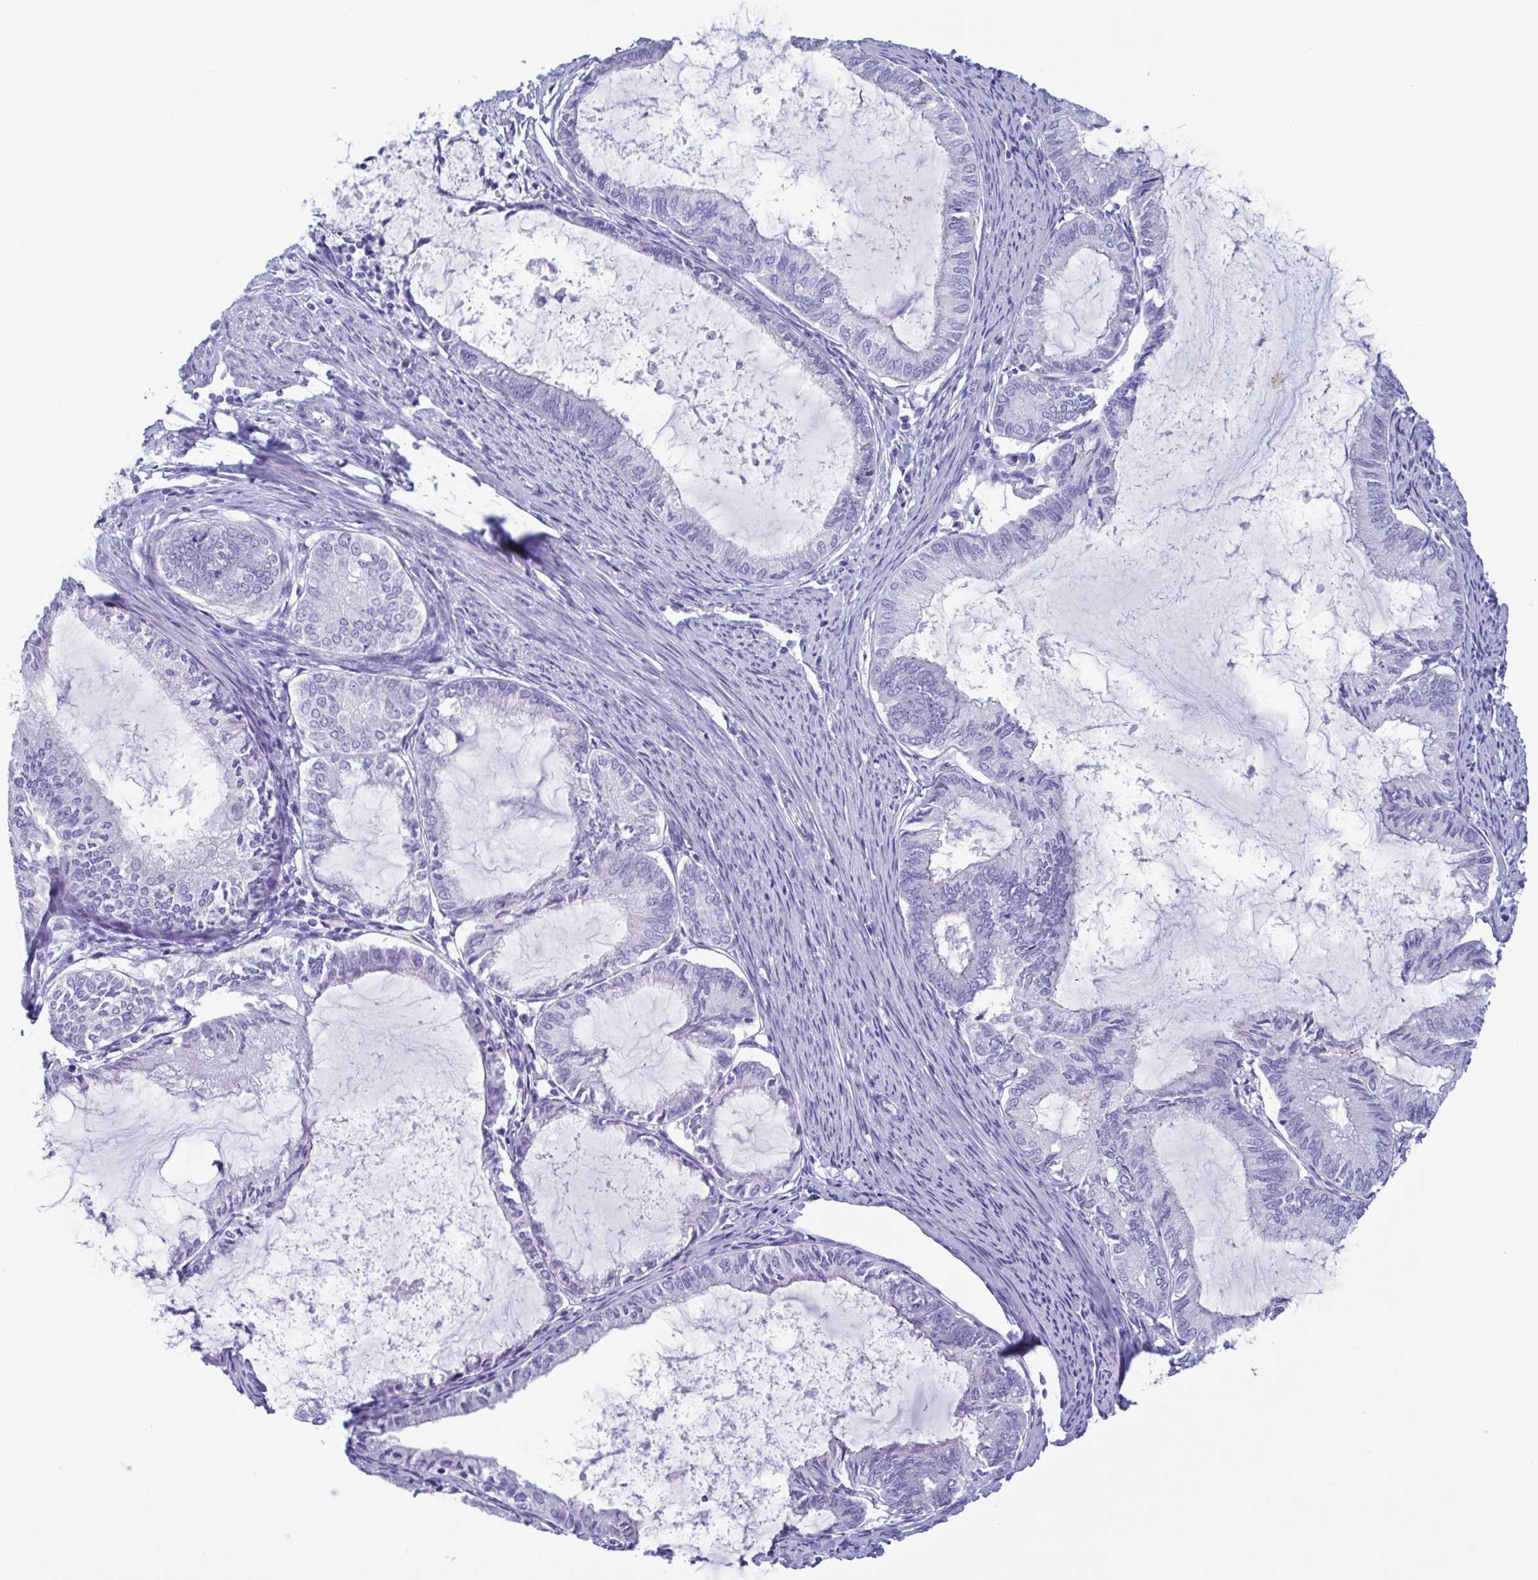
{"staining": {"intensity": "negative", "quantity": "none", "location": "none"}, "tissue": "endometrial cancer", "cell_type": "Tumor cells", "image_type": "cancer", "snomed": [{"axis": "morphology", "description": "Adenocarcinoma, NOS"}, {"axis": "topography", "description": "Endometrium"}], "caption": "This is a photomicrograph of immunohistochemistry staining of adenocarcinoma (endometrial), which shows no positivity in tumor cells.", "gene": "TSPY2", "patient": {"sex": "female", "age": 86}}